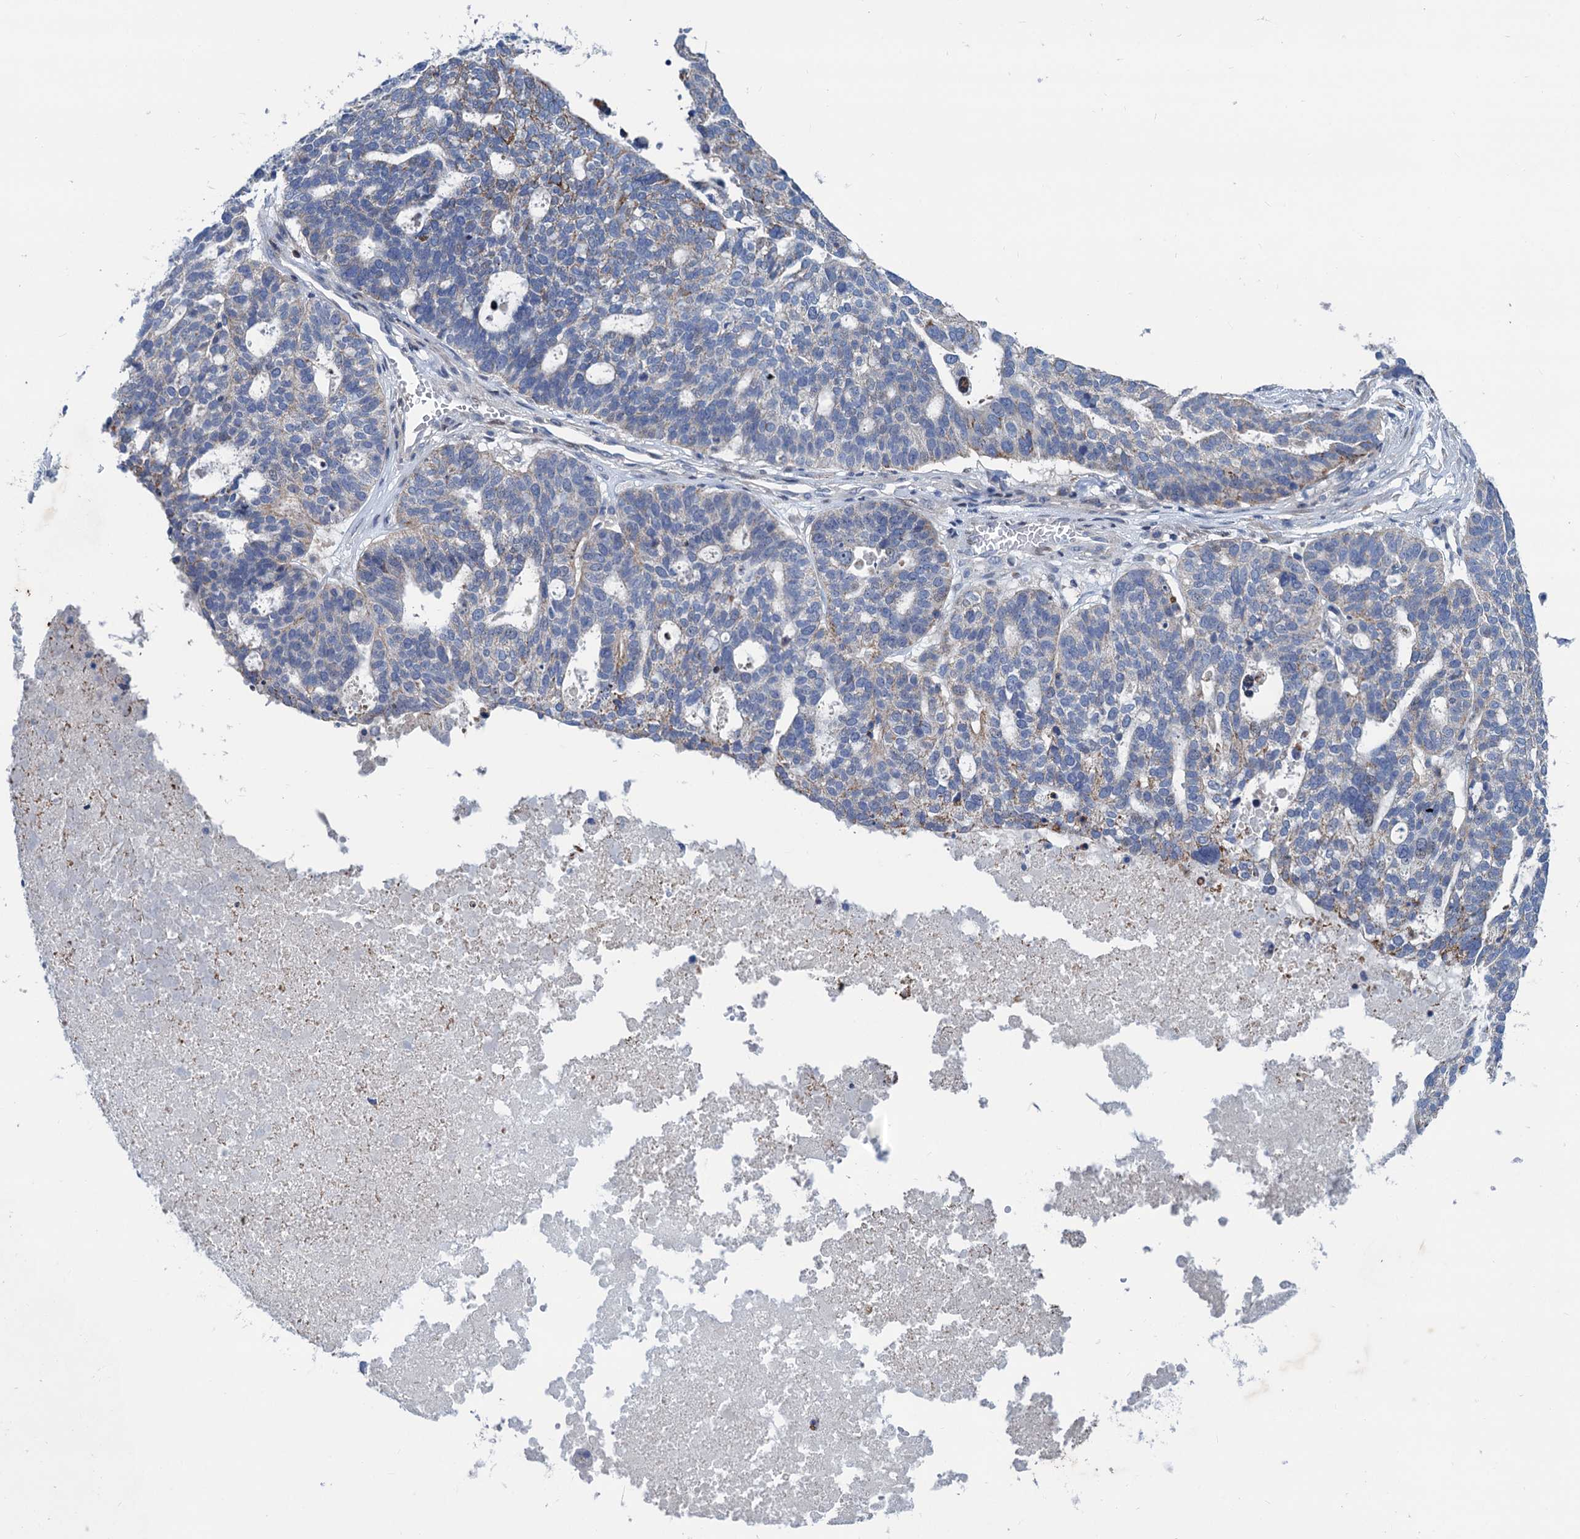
{"staining": {"intensity": "weak", "quantity": "<25%", "location": "cytoplasmic/membranous"}, "tissue": "ovarian cancer", "cell_type": "Tumor cells", "image_type": "cancer", "snomed": [{"axis": "morphology", "description": "Cystadenocarcinoma, serous, NOS"}, {"axis": "topography", "description": "Ovary"}], "caption": "Micrograph shows no significant protein expression in tumor cells of ovarian cancer. The staining is performed using DAB (3,3'-diaminobenzidine) brown chromogen with nuclei counter-stained in using hematoxylin.", "gene": "ESYT3", "patient": {"sex": "female", "age": 59}}